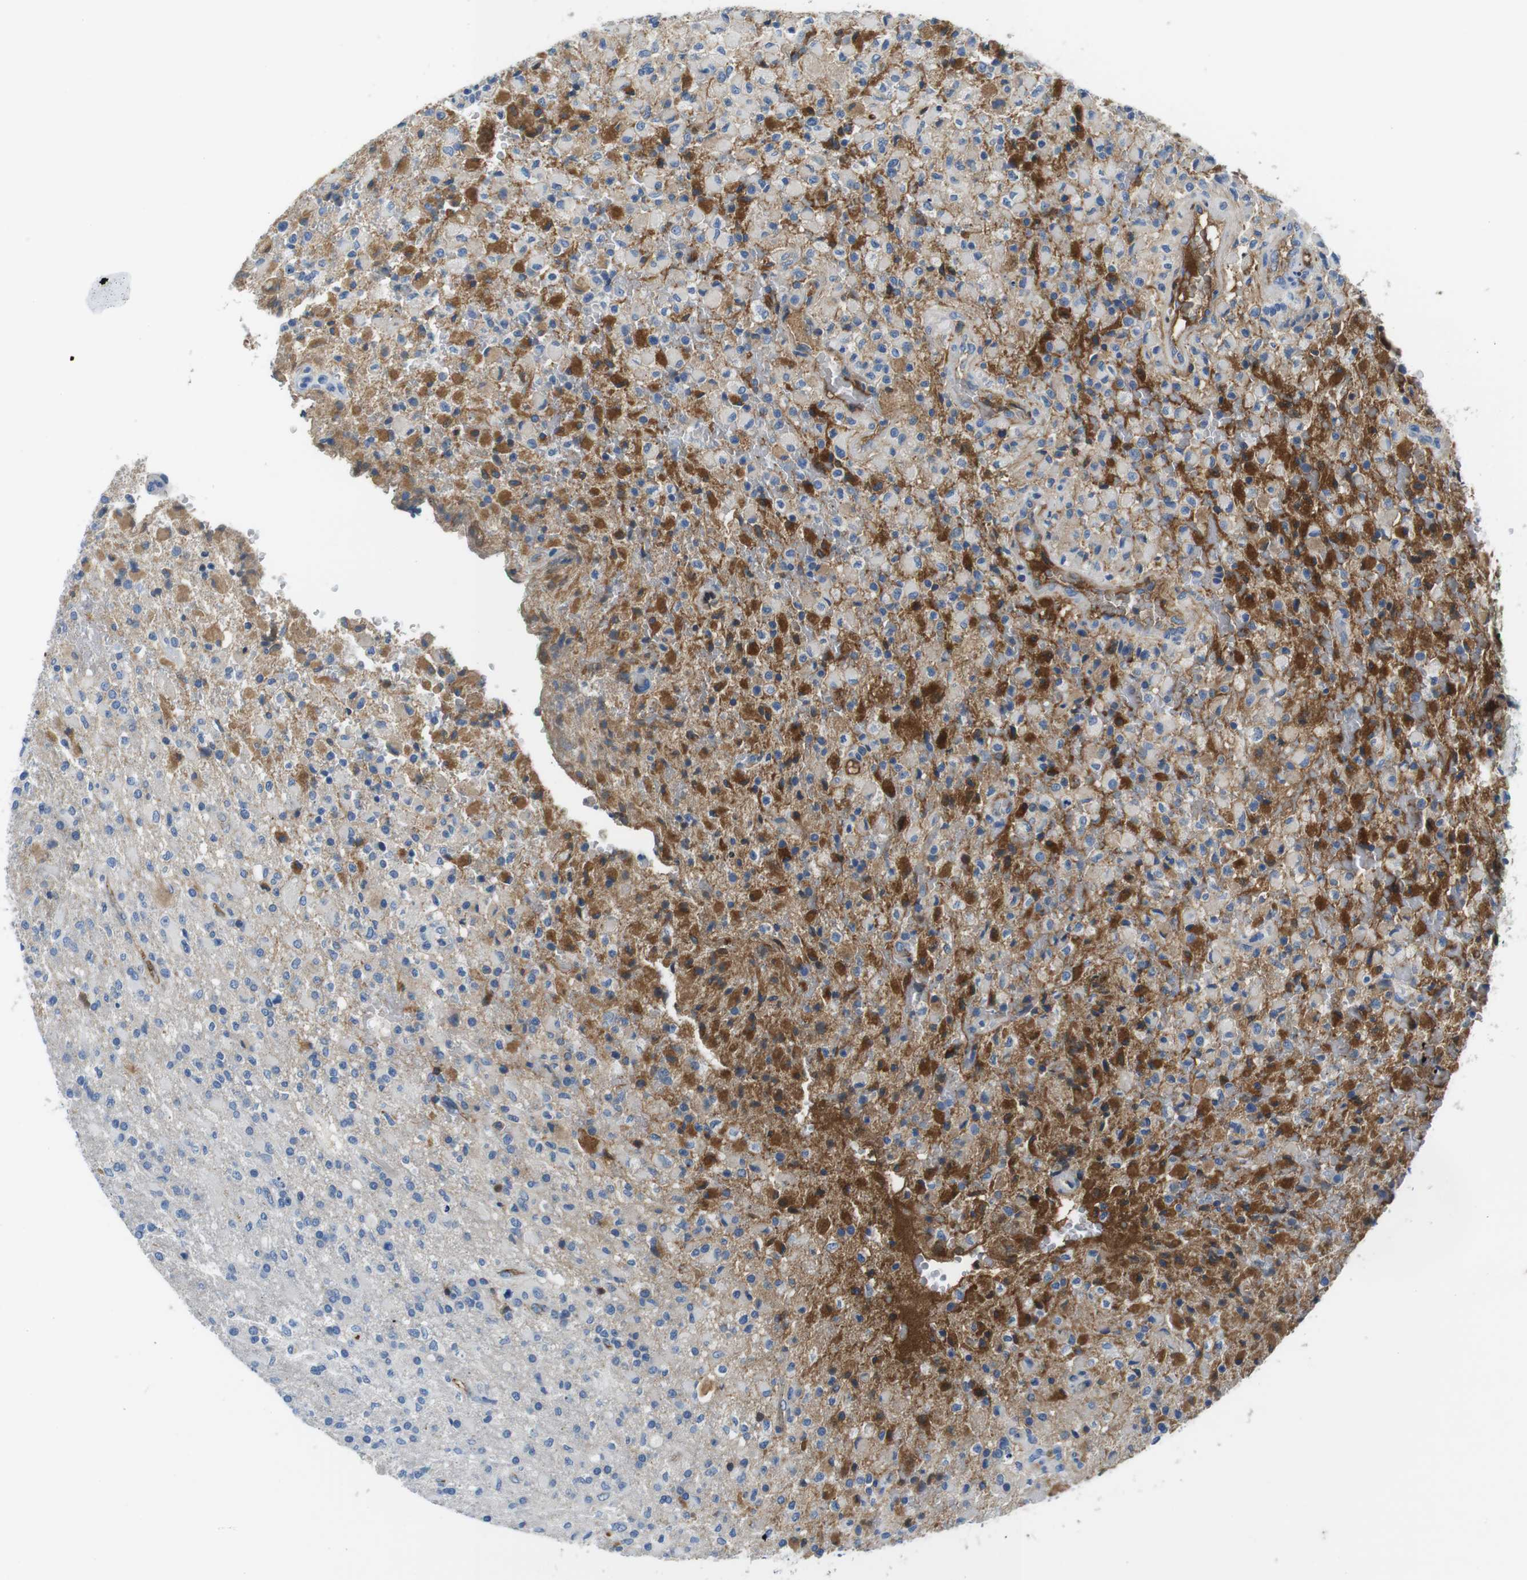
{"staining": {"intensity": "moderate", "quantity": "25%-75%", "location": "cytoplasmic/membranous"}, "tissue": "glioma", "cell_type": "Tumor cells", "image_type": "cancer", "snomed": [{"axis": "morphology", "description": "Glioma, malignant, High grade"}, {"axis": "topography", "description": "Brain"}], "caption": "IHC of human glioma reveals medium levels of moderate cytoplasmic/membranous expression in about 25%-75% of tumor cells.", "gene": "IGHD", "patient": {"sex": "male", "age": 71}}